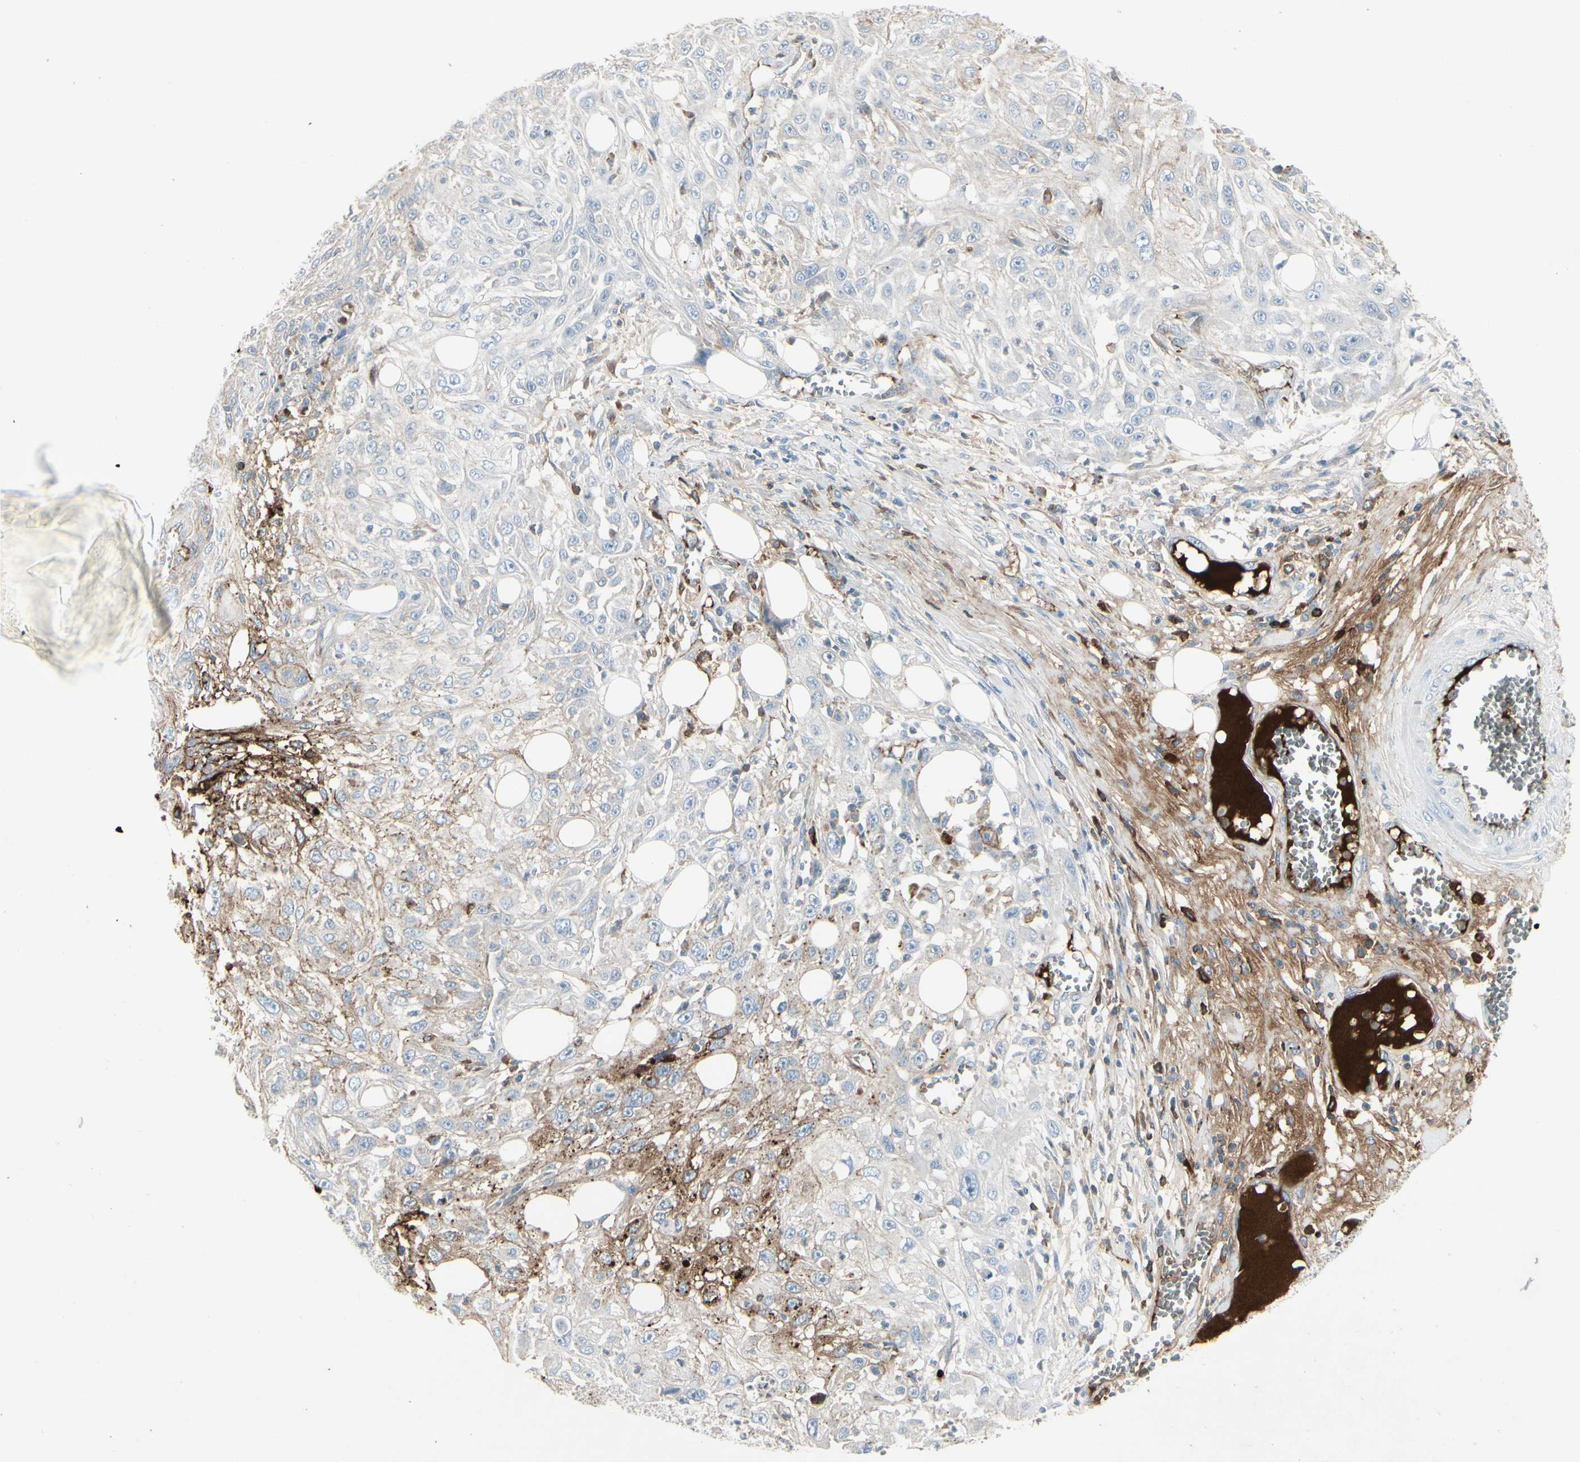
{"staining": {"intensity": "moderate", "quantity": "<25%", "location": "cytoplasmic/membranous"}, "tissue": "skin cancer", "cell_type": "Tumor cells", "image_type": "cancer", "snomed": [{"axis": "morphology", "description": "Squamous cell carcinoma, NOS"}, {"axis": "topography", "description": "Skin"}], "caption": "A brown stain shows moderate cytoplasmic/membranous expression of a protein in skin cancer (squamous cell carcinoma) tumor cells. The protein of interest is stained brown, and the nuclei are stained in blue (DAB IHC with brightfield microscopy, high magnification).", "gene": "IGHM", "patient": {"sex": "male", "age": 75}}